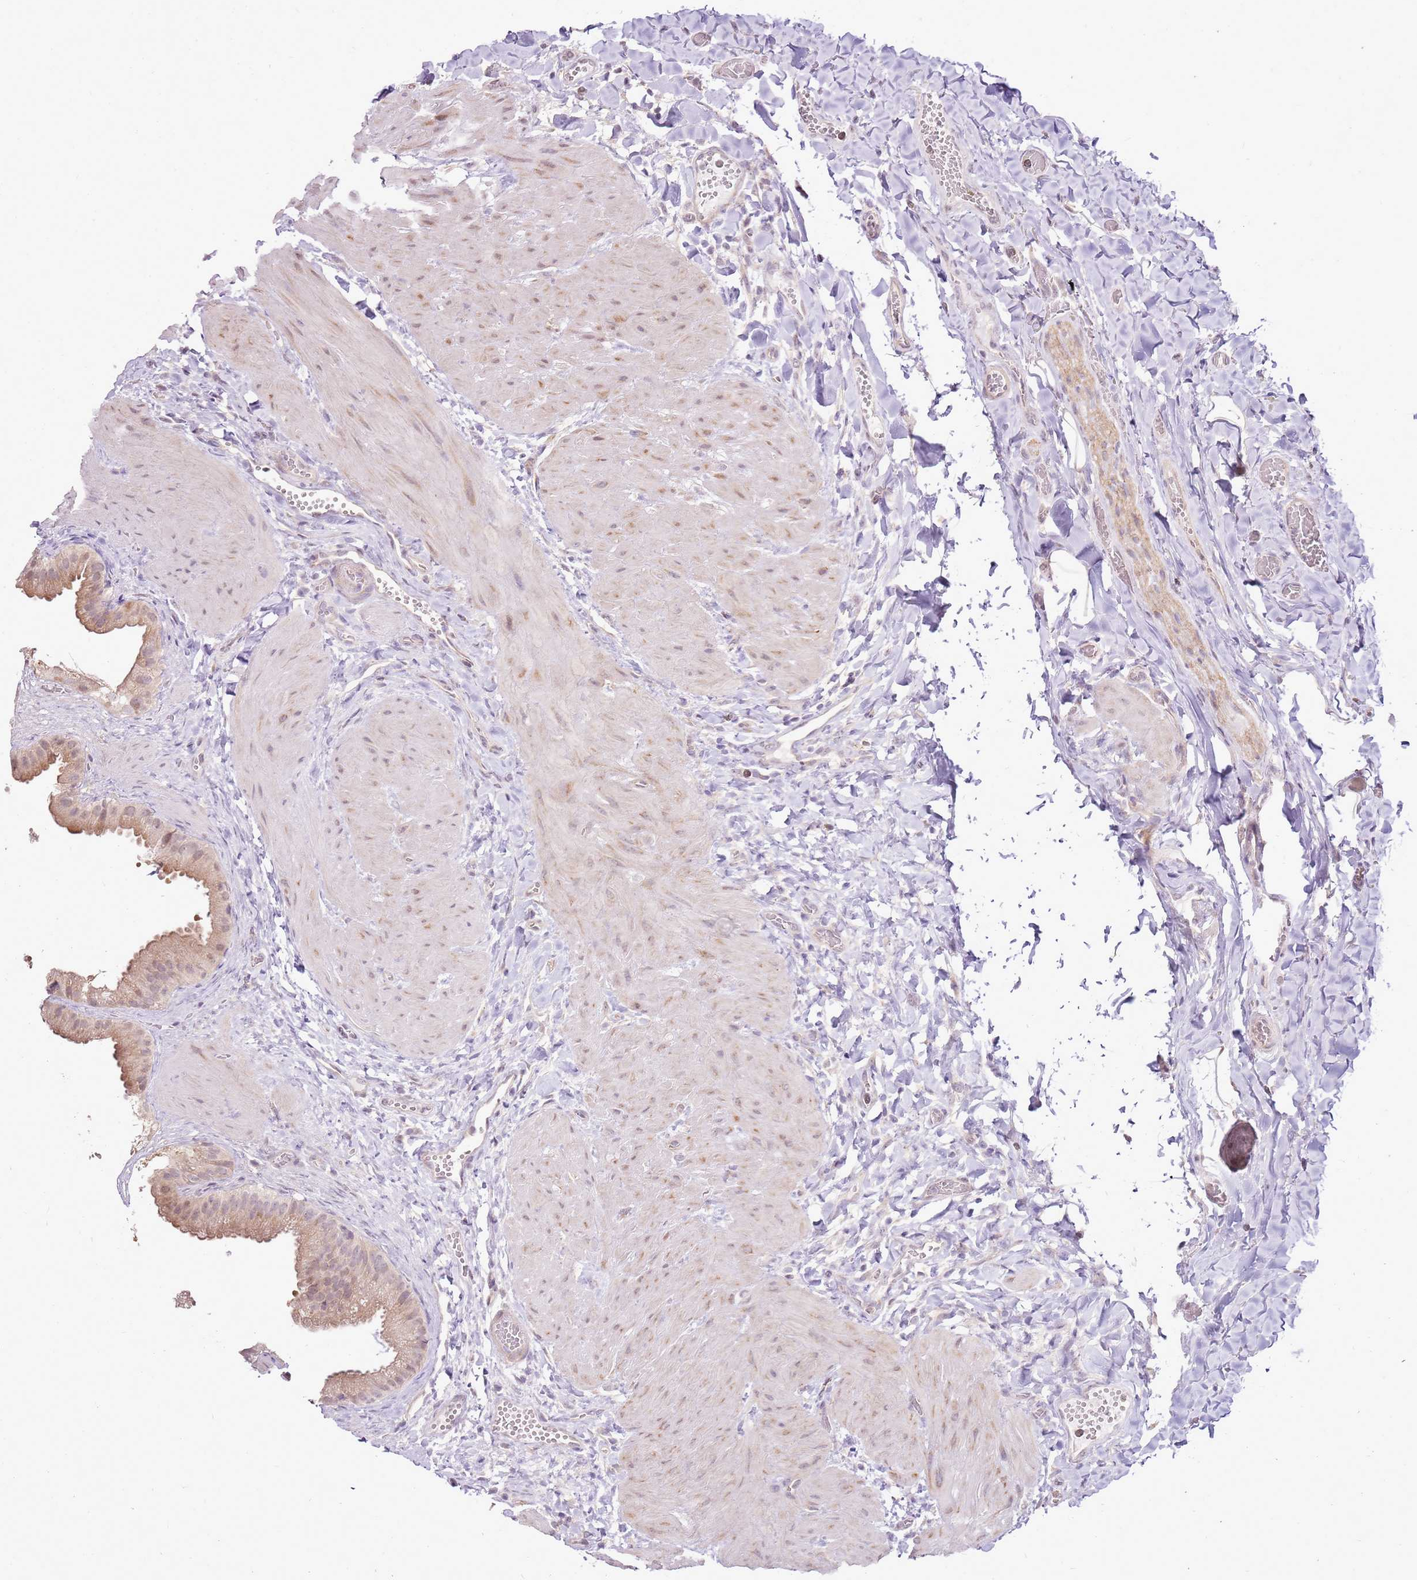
{"staining": {"intensity": "moderate", "quantity": "25%-75%", "location": "cytoplasmic/membranous"}, "tissue": "gallbladder", "cell_type": "Glandular cells", "image_type": "normal", "snomed": [{"axis": "morphology", "description": "Normal tissue, NOS"}, {"axis": "topography", "description": "Gallbladder"}], "caption": "Benign gallbladder shows moderate cytoplasmic/membranous expression in about 25%-75% of glandular cells, visualized by immunohistochemistry. Using DAB (3,3'-diaminobenzidine) (brown) and hematoxylin (blue) stains, captured at high magnification using brightfield microscopy.", "gene": "UGGT2", "patient": {"sex": "male", "age": 55}}